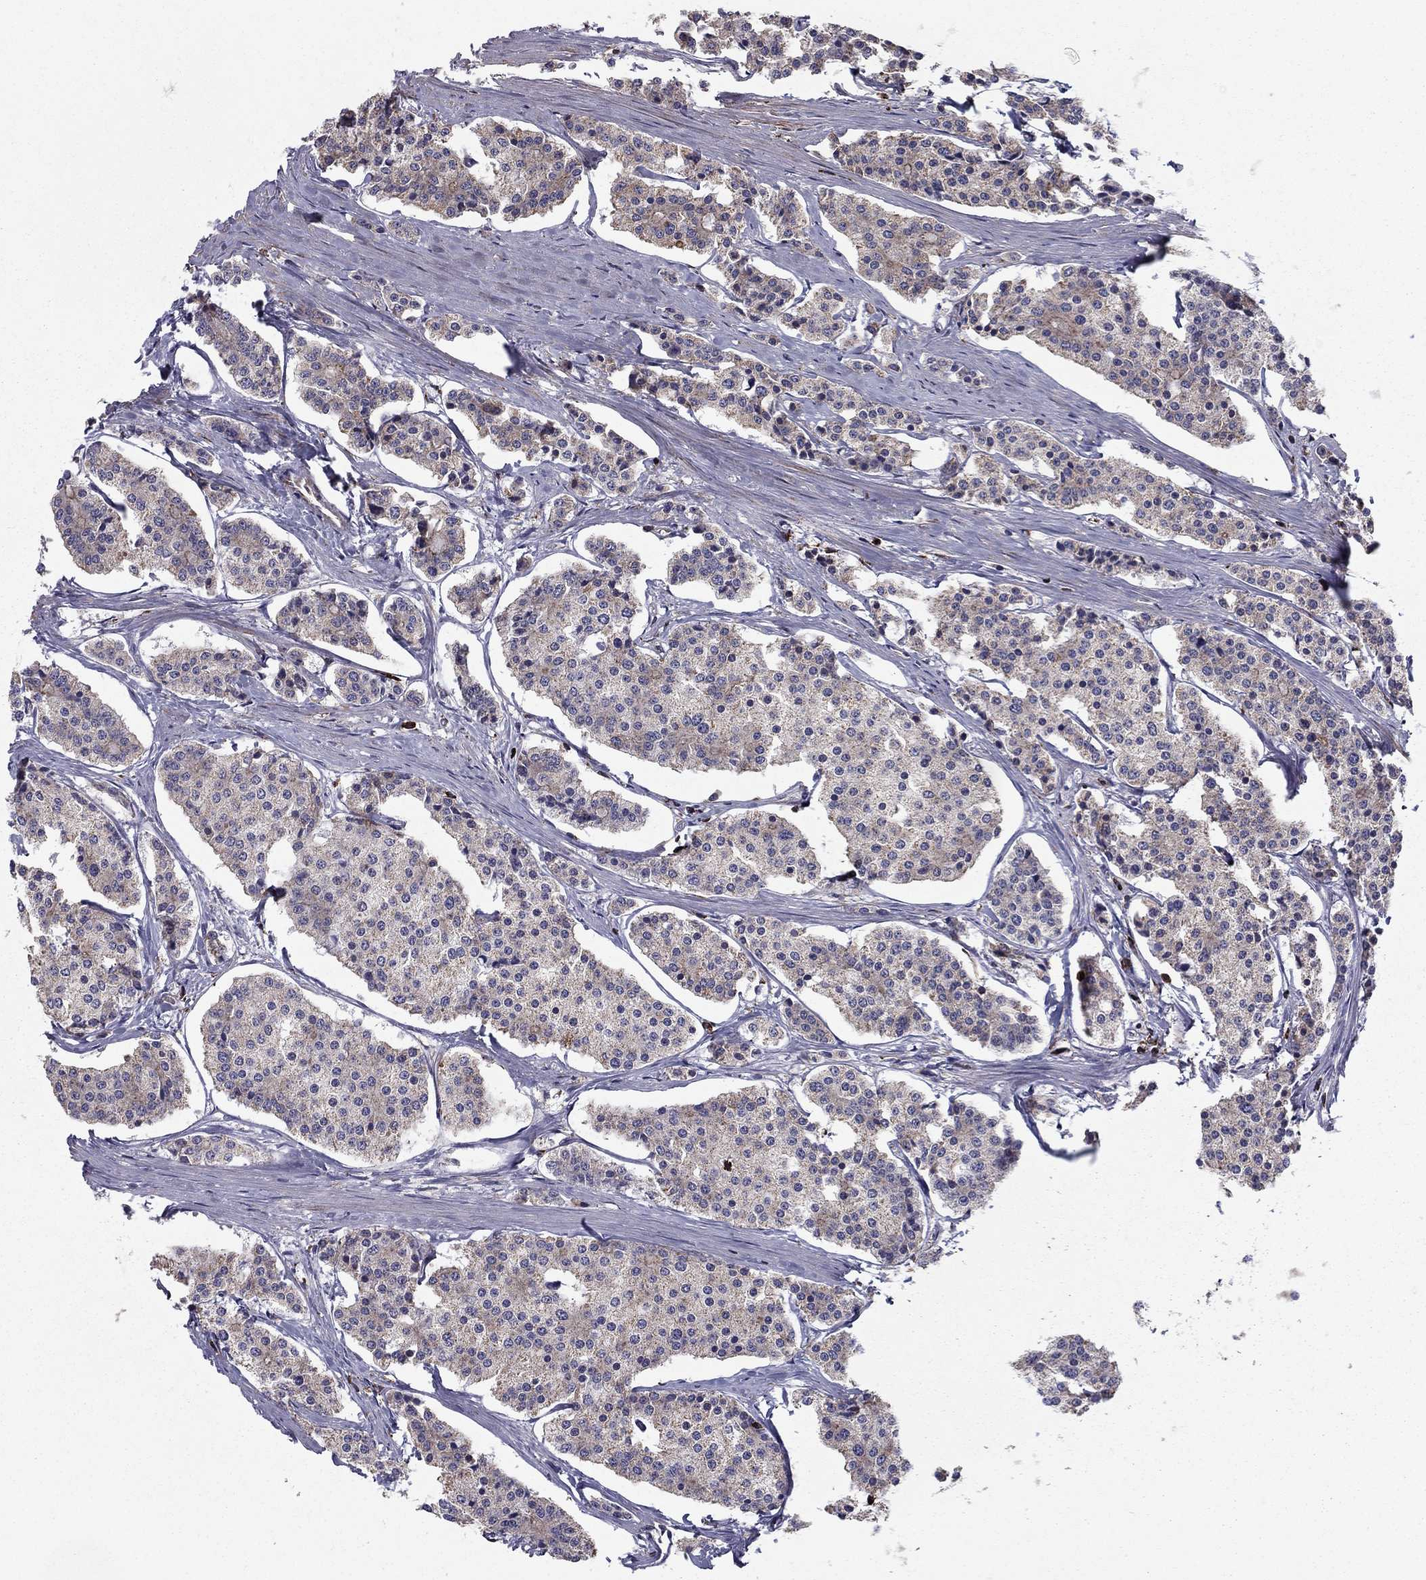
{"staining": {"intensity": "weak", "quantity": "<25%", "location": "cytoplasmic/membranous"}, "tissue": "carcinoid", "cell_type": "Tumor cells", "image_type": "cancer", "snomed": [{"axis": "morphology", "description": "Carcinoid, malignant, NOS"}, {"axis": "topography", "description": "Small intestine"}], "caption": "Immunohistochemical staining of human malignant carcinoid shows no significant positivity in tumor cells.", "gene": "ALG6", "patient": {"sex": "female", "age": 65}}